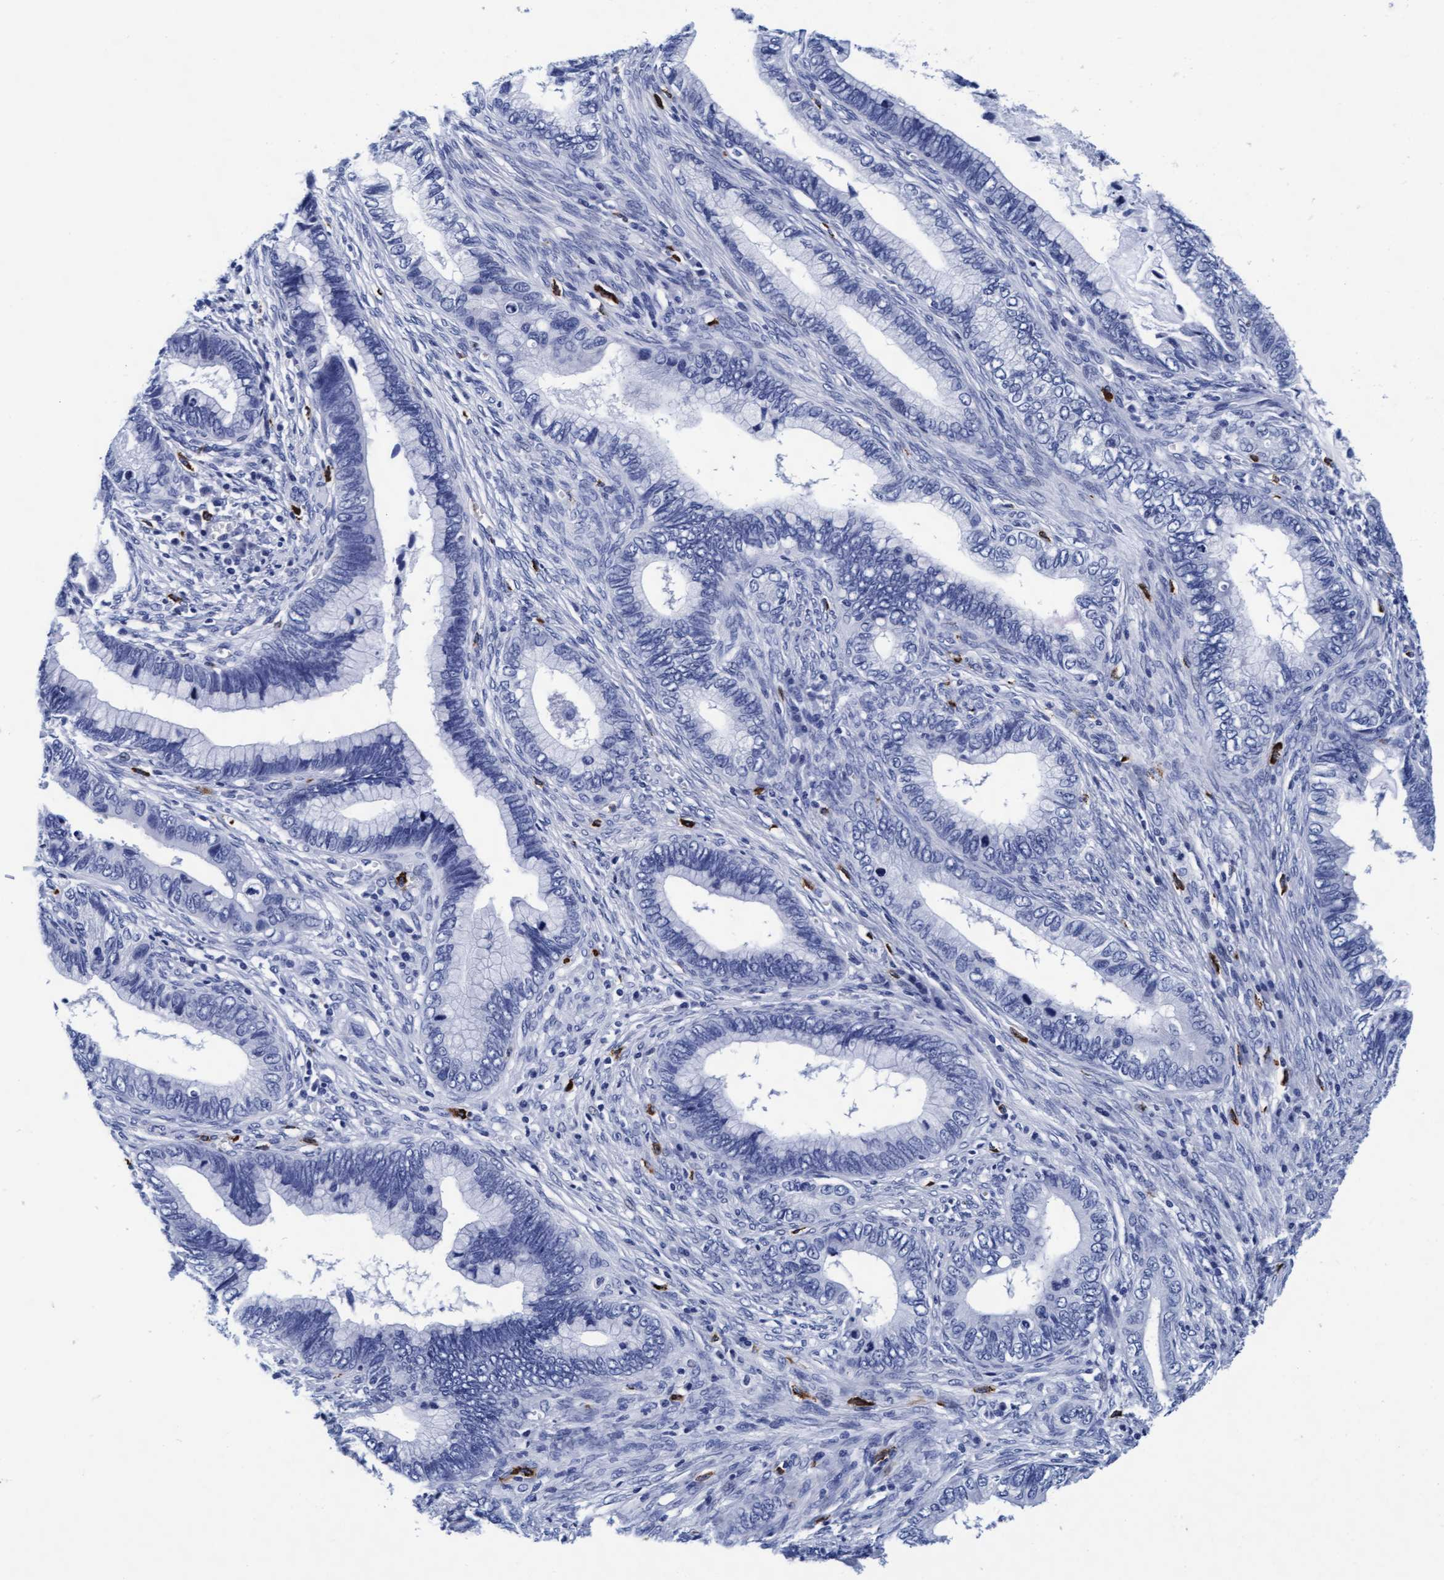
{"staining": {"intensity": "negative", "quantity": "none", "location": "none"}, "tissue": "cervical cancer", "cell_type": "Tumor cells", "image_type": "cancer", "snomed": [{"axis": "morphology", "description": "Adenocarcinoma, NOS"}, {"axis": "topography", "description": "Cervix"}], "caption": "The image displays no staining of tumor cells in cervical cancer.", "gene": "ARSG", "patient": {"sex": "female", "age": 44}}